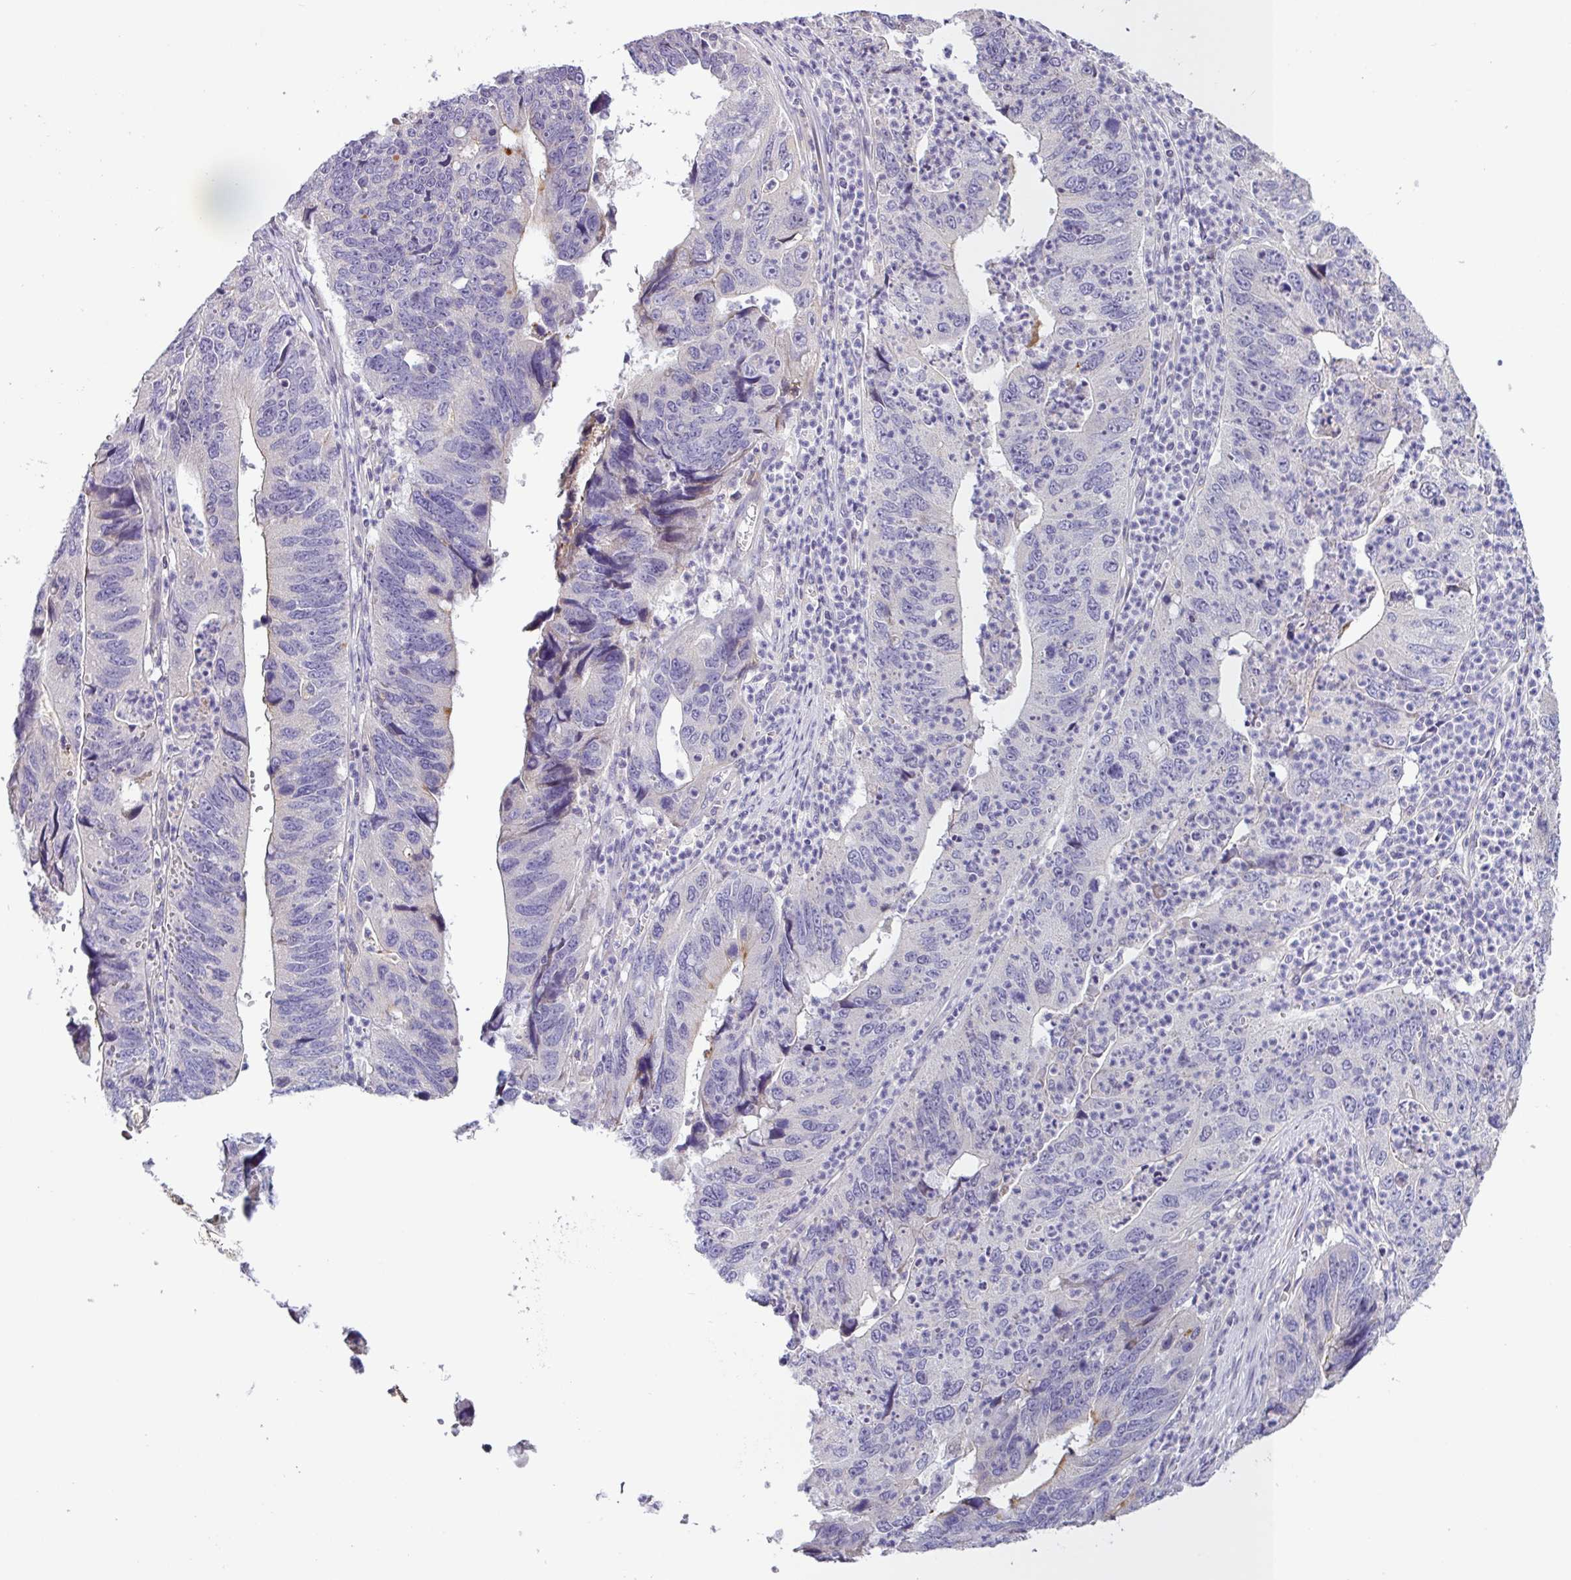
{"staining": {"intensity": "negative", "quantity": "none", "location": "none"}, "tissue": "stomach cancer", "cell_type": "Tumor cells", "image_type": "cancer", "snomed": [{"axis": "morphology", "description": "Adenocarcinoma, NOS"}, {"axis": "topography", "description": "Stomach"}], "caption": "Immunohistochemistry histopathology image of stomach adenocarcinoma stained for a protein (brown), which reveals no expression in tumor cells.", "gene": "SFTPB", "patient": {"sex": "male", "age": 59}}